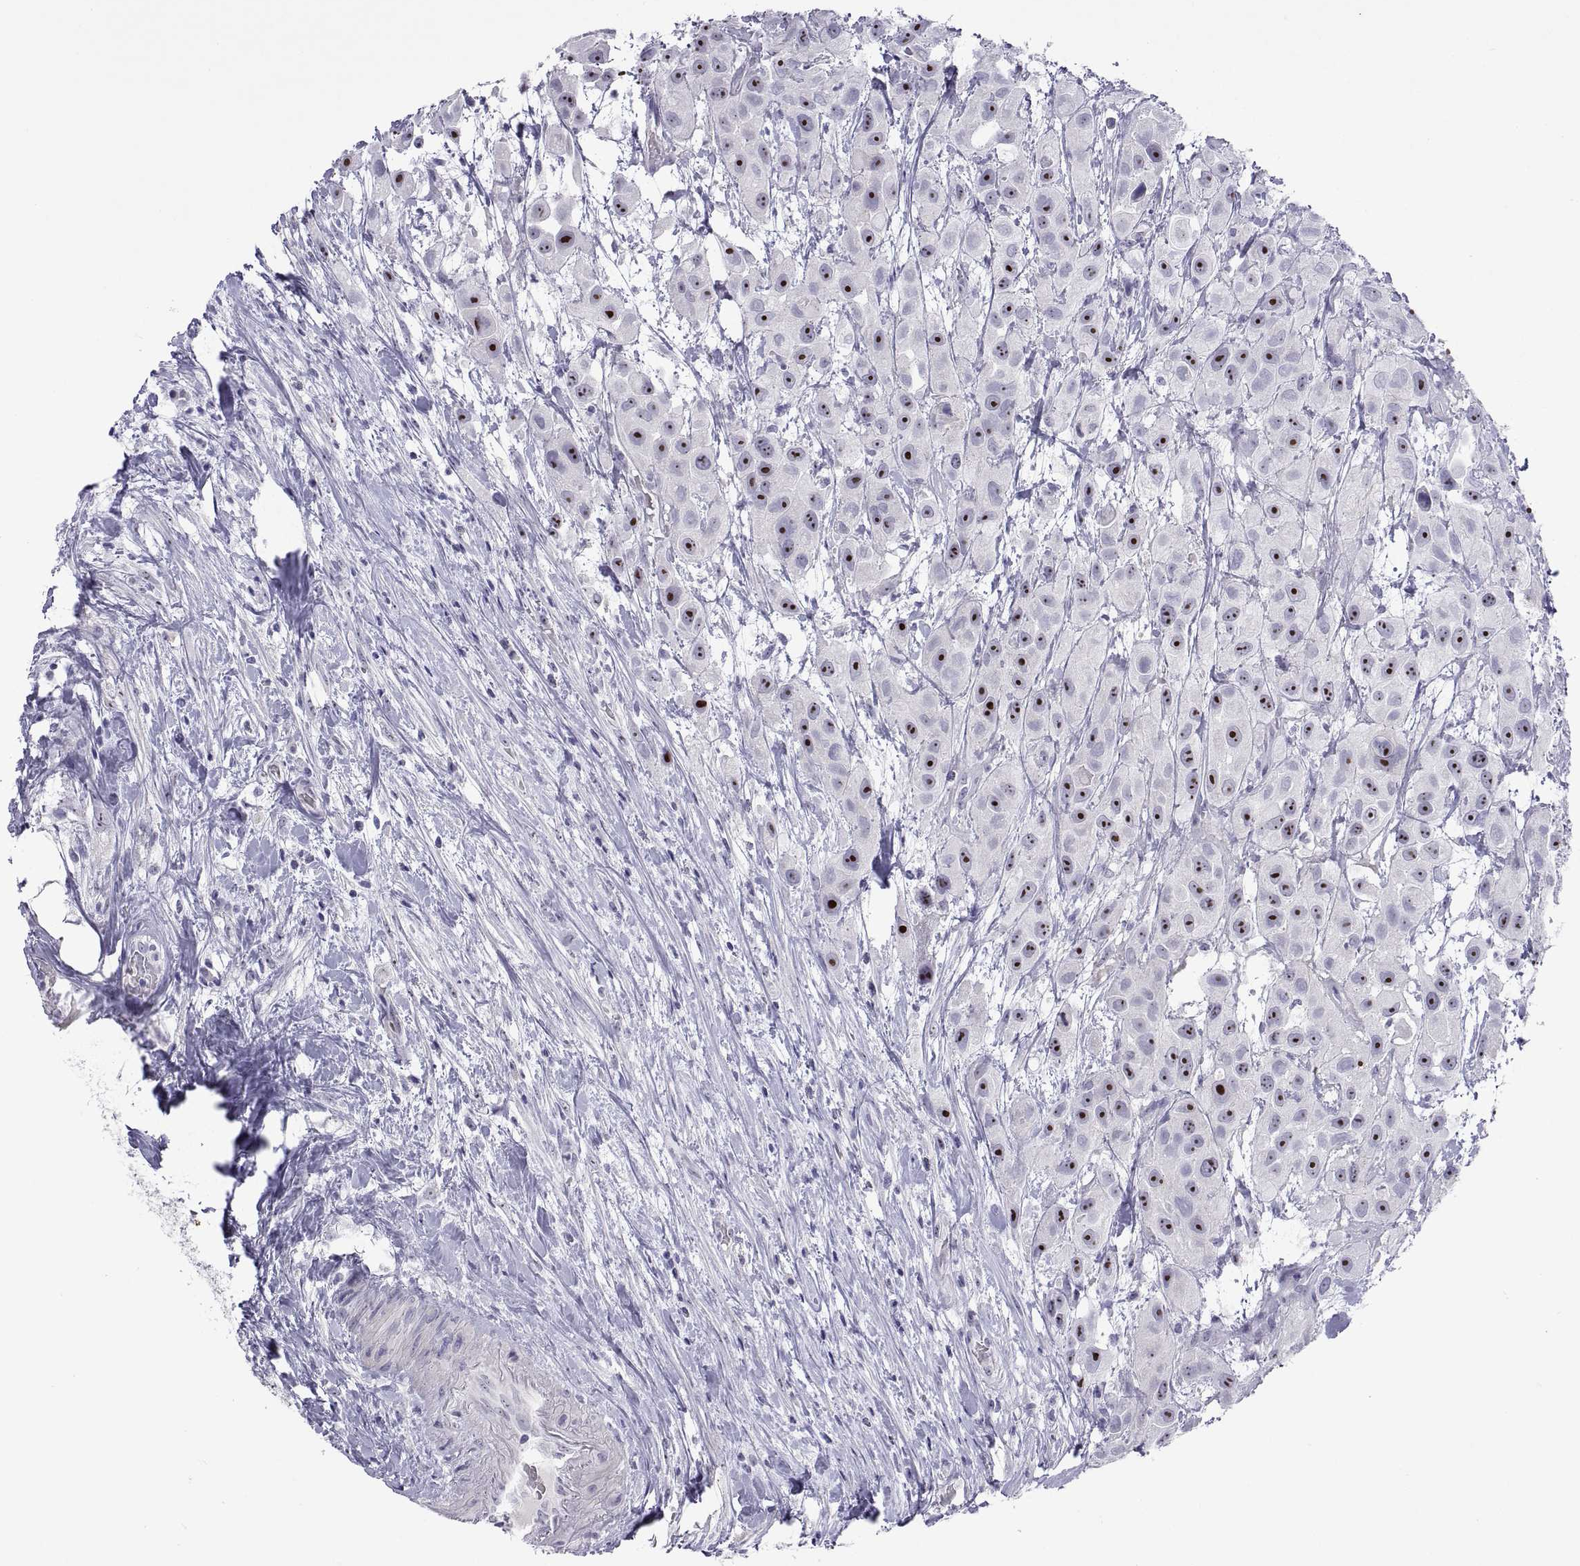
{"staining": {"intensity": "strong", "quantity": ">75%", "location": "nuclear"}, "tissue": "urothelial cancer", "cell_type": "Tumor cells", "image_type": "cancer", "snomed": [{"axis": "morphology", "description": "Urothelial carcinoma, High grade"}, {"axis": "topography", "description": "Urinary bladder"}], "caption": "Immunohistochemistry micrograph of neoplastic tissue: urothelial carcinoma (high-grade) stained using immunohistochemistry exhibits high levels of strong protein expression localized specifically in the nuclear of tumor cells, appearing as a nuclear brown color.", "gene": "VSX2", "patient": {"sex": "male", "age": 79}}